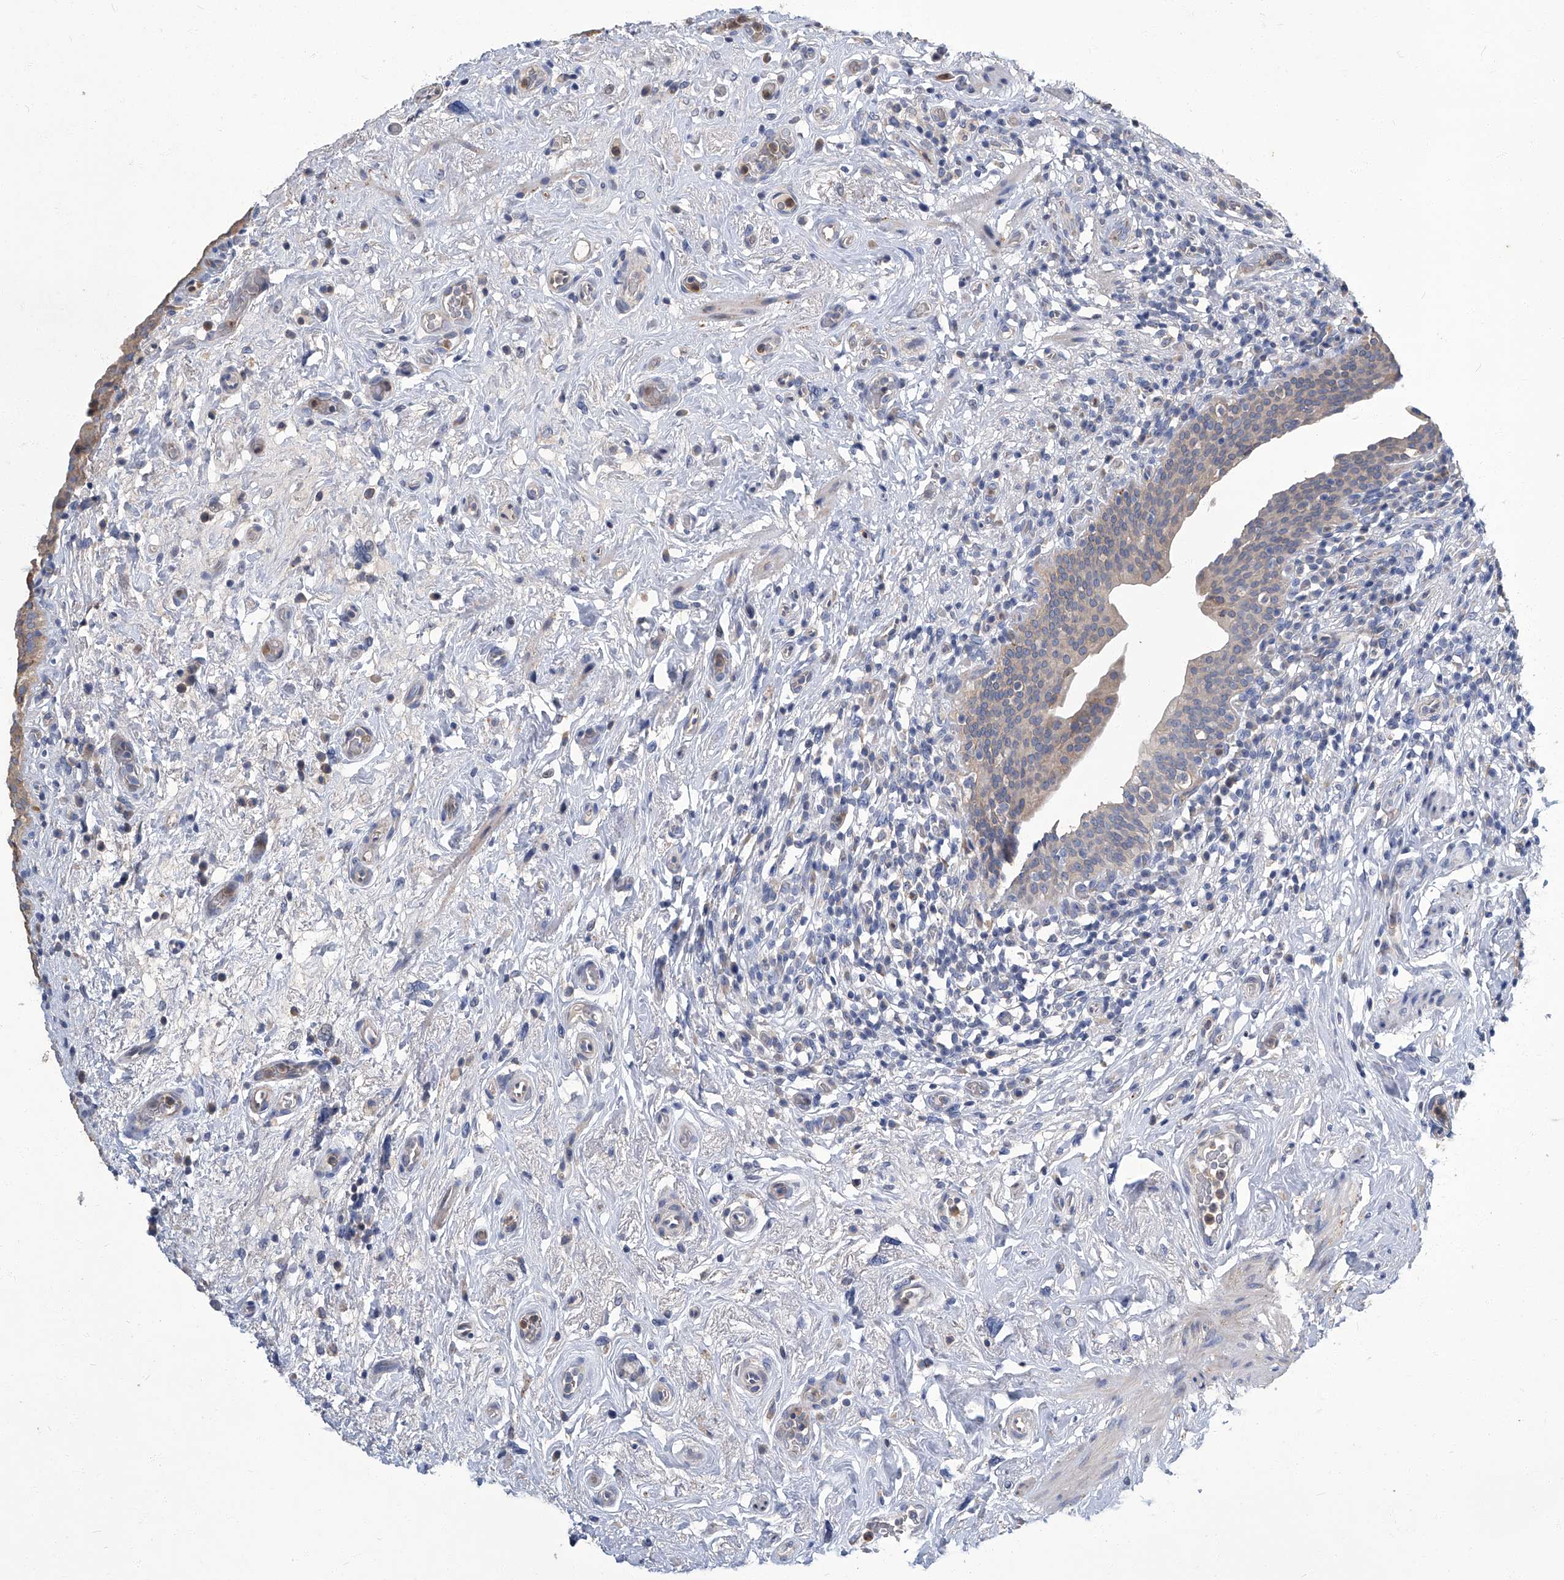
{"staining": {"intensity": "weak", "quantity": "<25%", "location": "cytoplasmic/membranous"}, "tissue": "urinary bladder", "cell_type": "Urothelial cells", "image_type": "normal", "snomed": [{"axis": "morphology", "description": "Normal tissue, NOS"}, {"axis": "topography", "description": "Urinary bladder"}], "caption": "Micrograph shows no protein positivity in urothelial cells of unremarkable urinary bladder. The staining is performed using DAB brown chromogen with nuclei counter-stained in using hematoxylin.", "gene": "TGFBR1", "patient": {"sex": "male", "age": 83}}